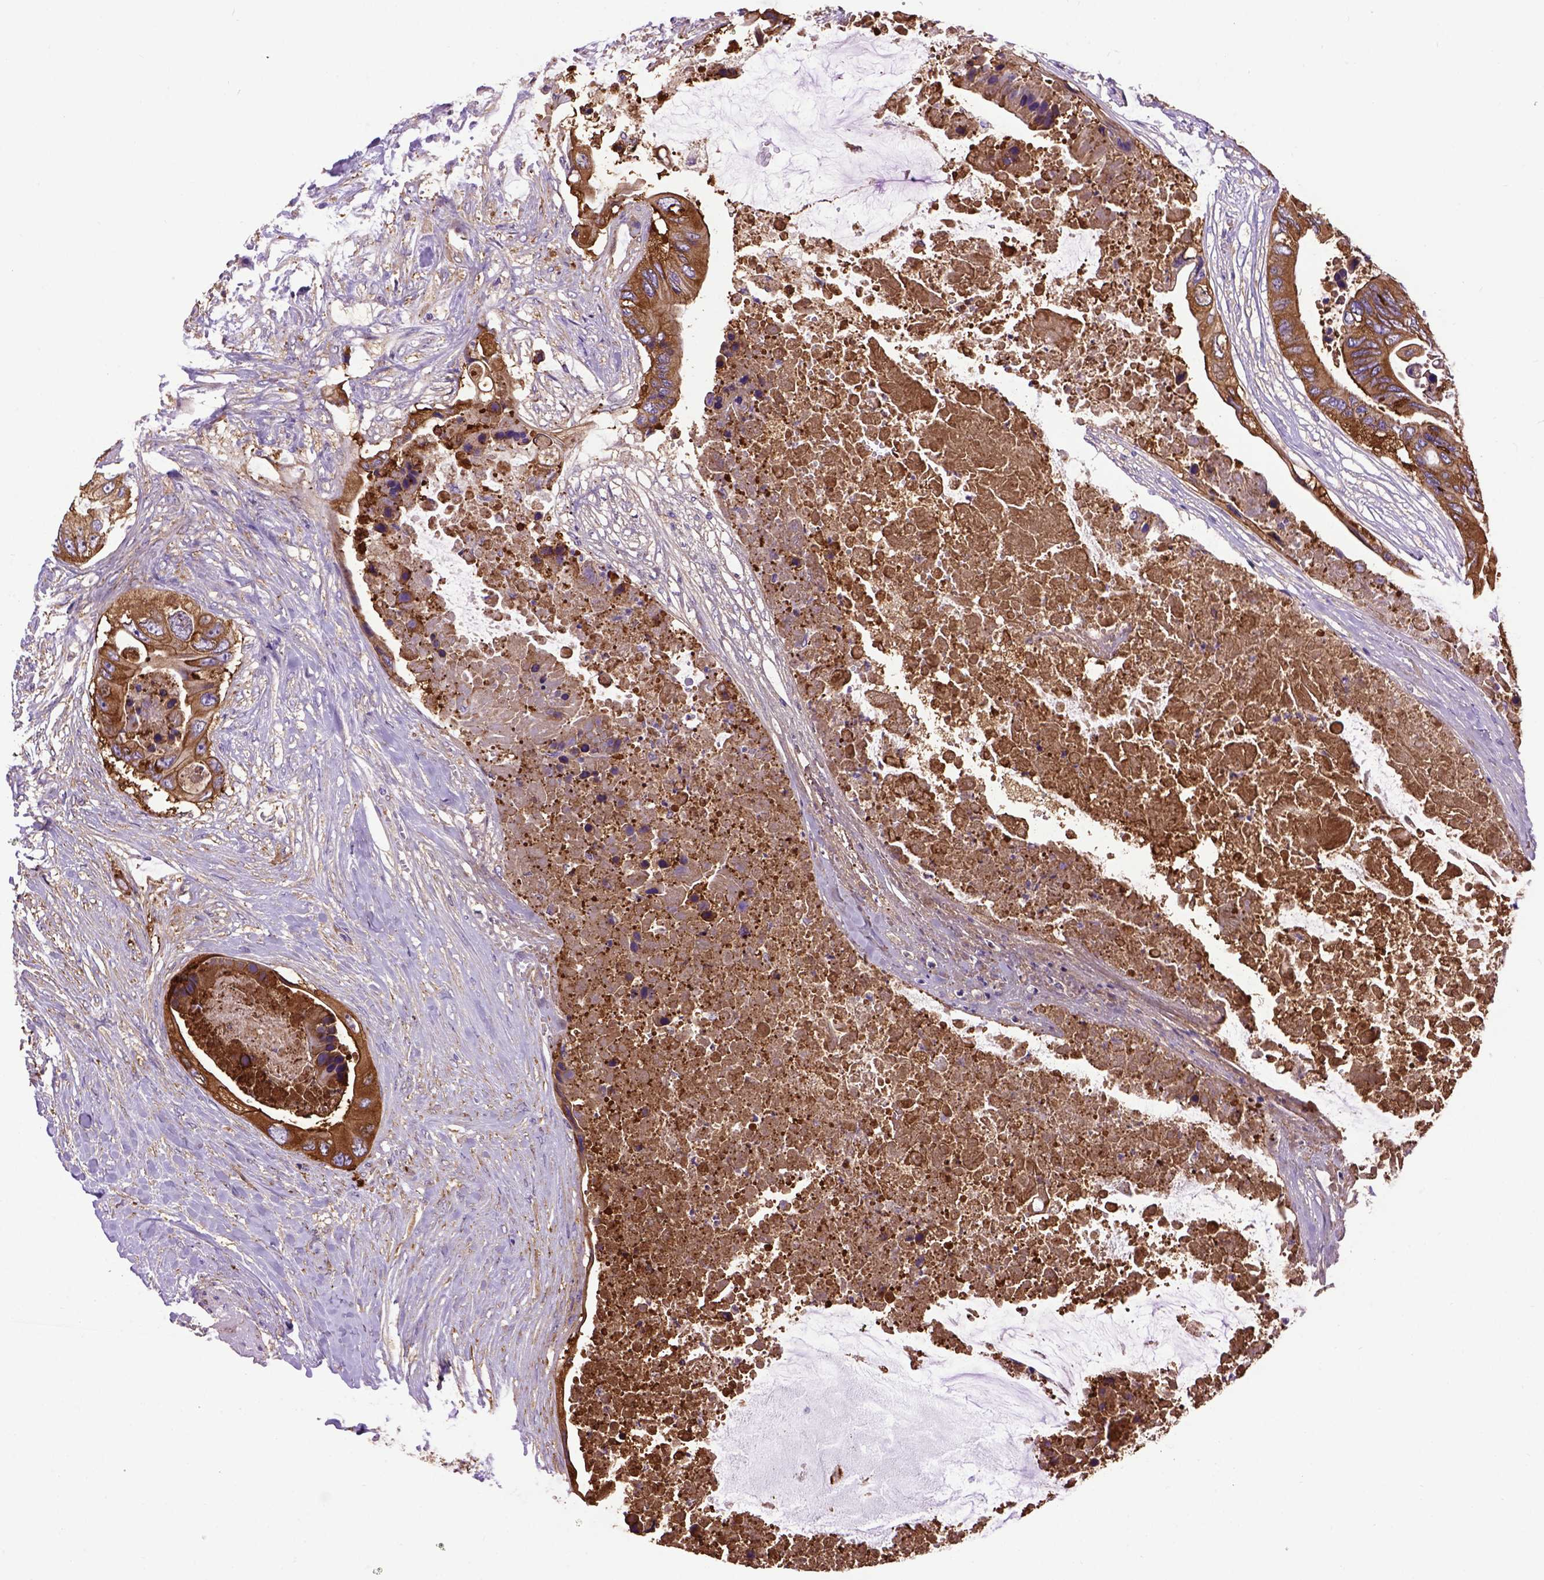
{"staining": {"intensity": "moderate", "quantity": ">75%", "location": "cytoplasmic/membranous"}, "tissue": "colorectal cancer", "cell_type": "Tumor cells", "image_type": "cancer", "snomed": [{"axis": "morphology", "description": "Adenocarcinoma, NOS"}, {"axis": "topography", "description": "Rectum"}], "caption": "The immunohistochemical stain shows moderate cytoplasmic/membranous staining in tumor cells of colorectal adenocarcinoma tissue.", "gene": "MVP", "patient": {"sex": "male", "age": 63}}